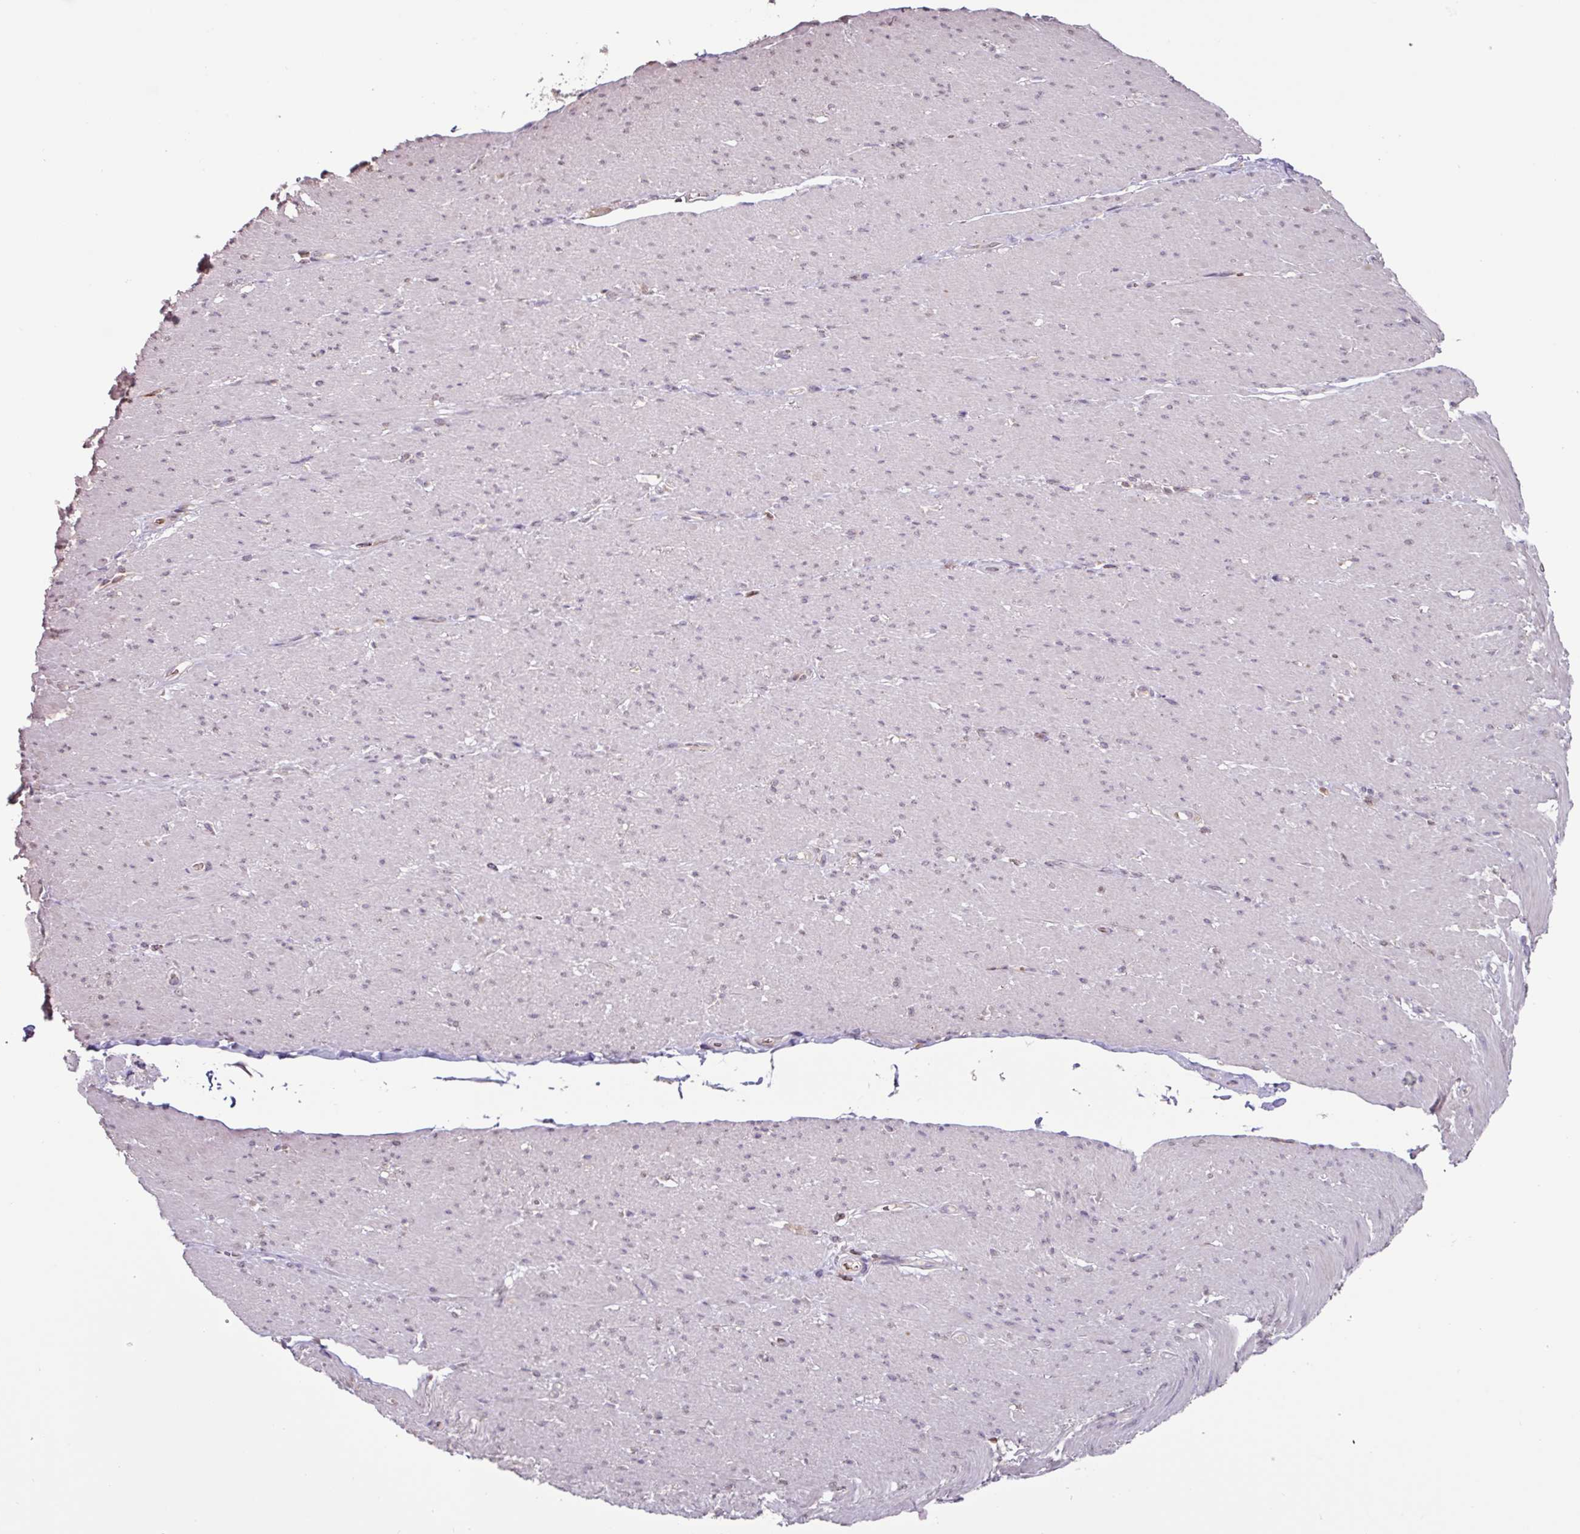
{"staining": {"intensity": "negative", "quantity": "none", "location": "none"}, "tissue": "smooth muscle", "cell_type": "Smooth muscle cells", "image_type": "normal", "snomed": [{"axis": "morphology", "description": "Normal tissue, NOS"}, {"axis": "topography", "description": "Smooth muscle"}, {"axis": "topography", "description": "Rectum"}], "caption": "This is a photomicrograph of IHC staining of unremarkable smooth muscle, which shows no positivity in smooth muscle cells.", "gene": "SLC5A10", "patient": {"sex": "male", "age": 53}}